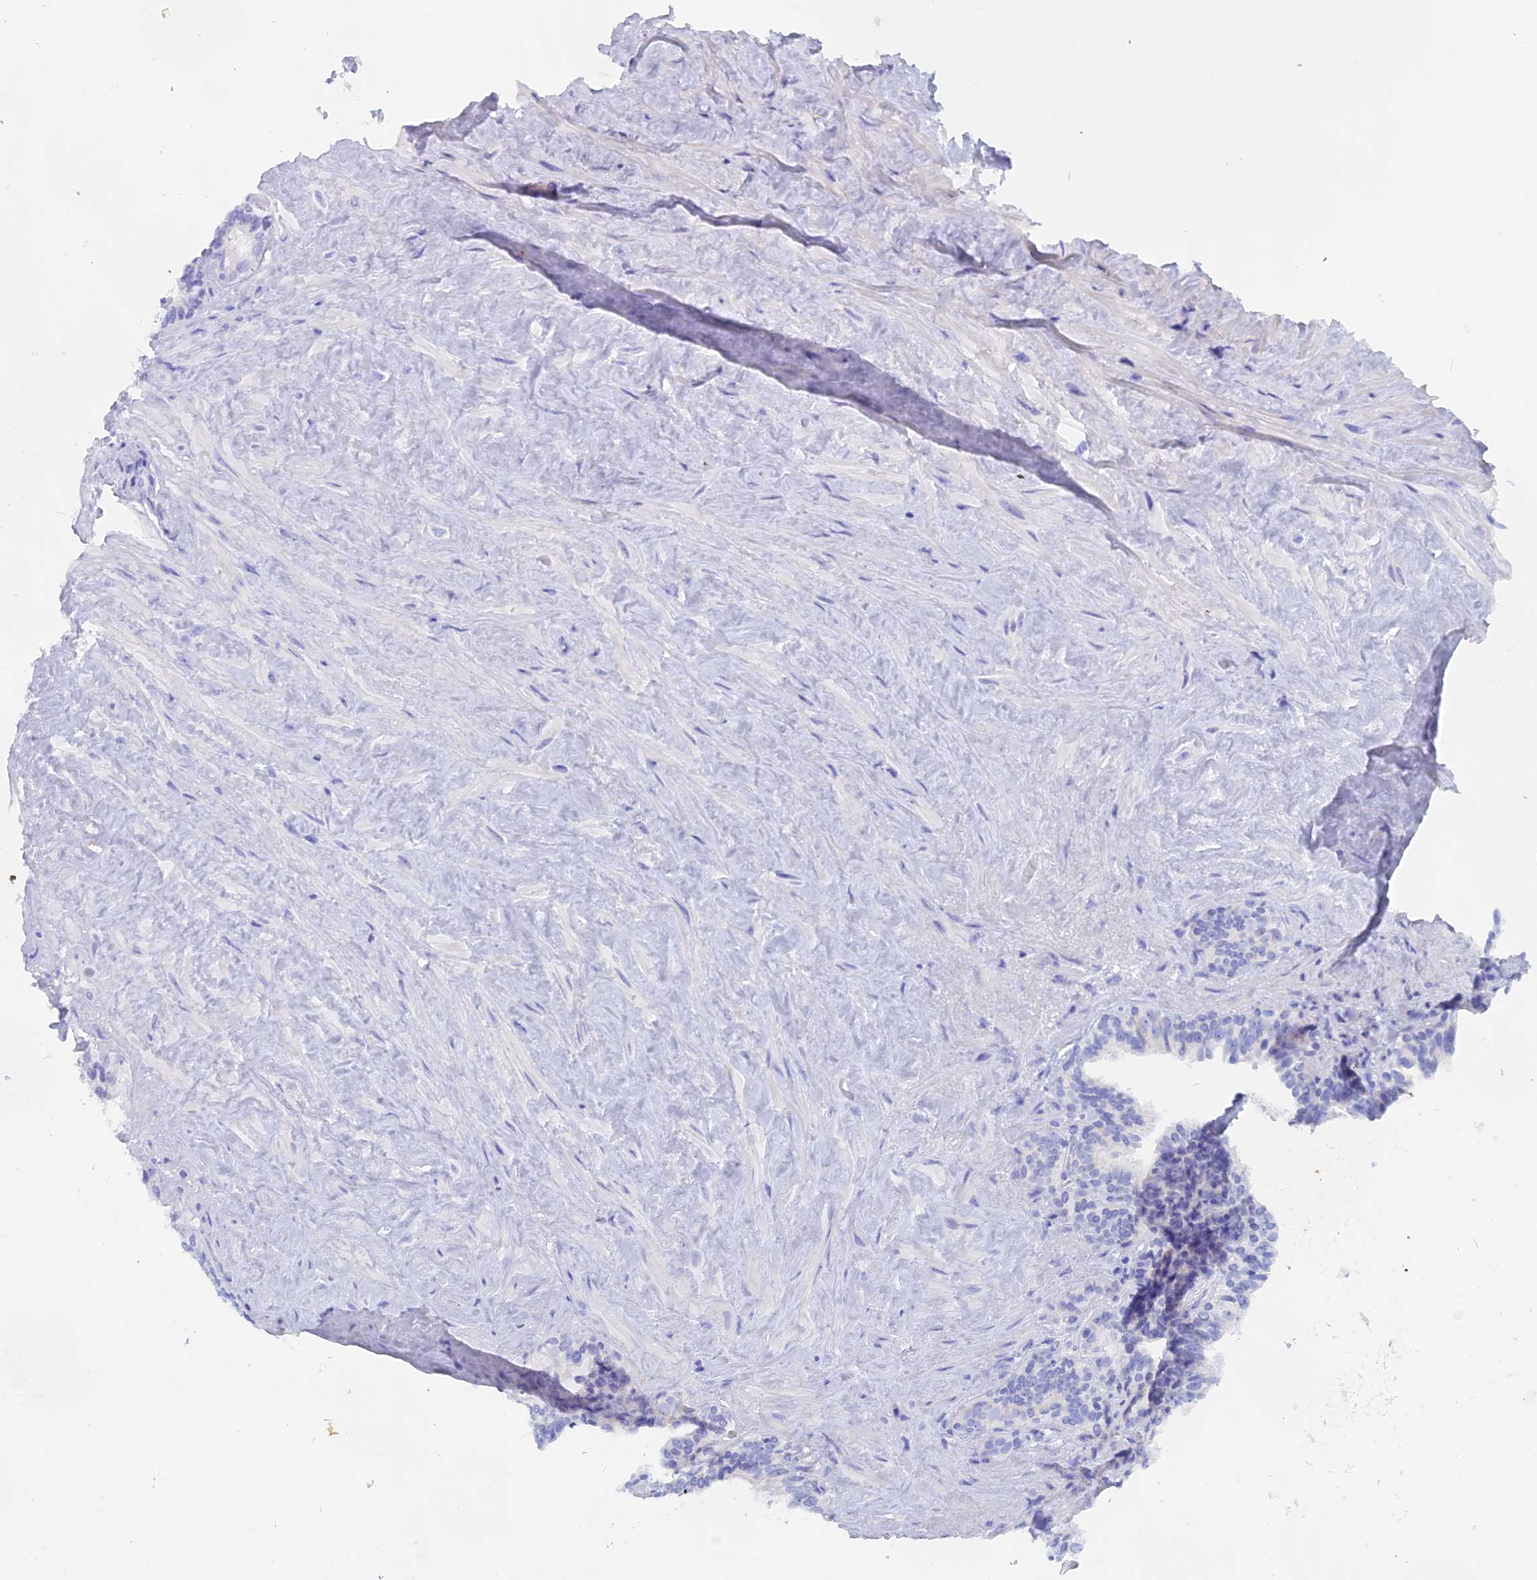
{"staining": {"intensity": "negative", "quantity": "none", "location": "none"}, "tissue": "seminal vesicle", "cell_type": "Glandular cells", "image_type": "normal", "snomed": [{"axis": "morphology", "description": "Normal tissue, NOS"}, {"axis": "topography", "description": "Seminal veicle"}], "caption": "High power microscopy image of an immunohistochemistry histopathology image of benign seminal vesicle, revealing no significant expression in glandular cells.", "gene": "ISCA1", "patient": {"sex": "male", "age": 68}}